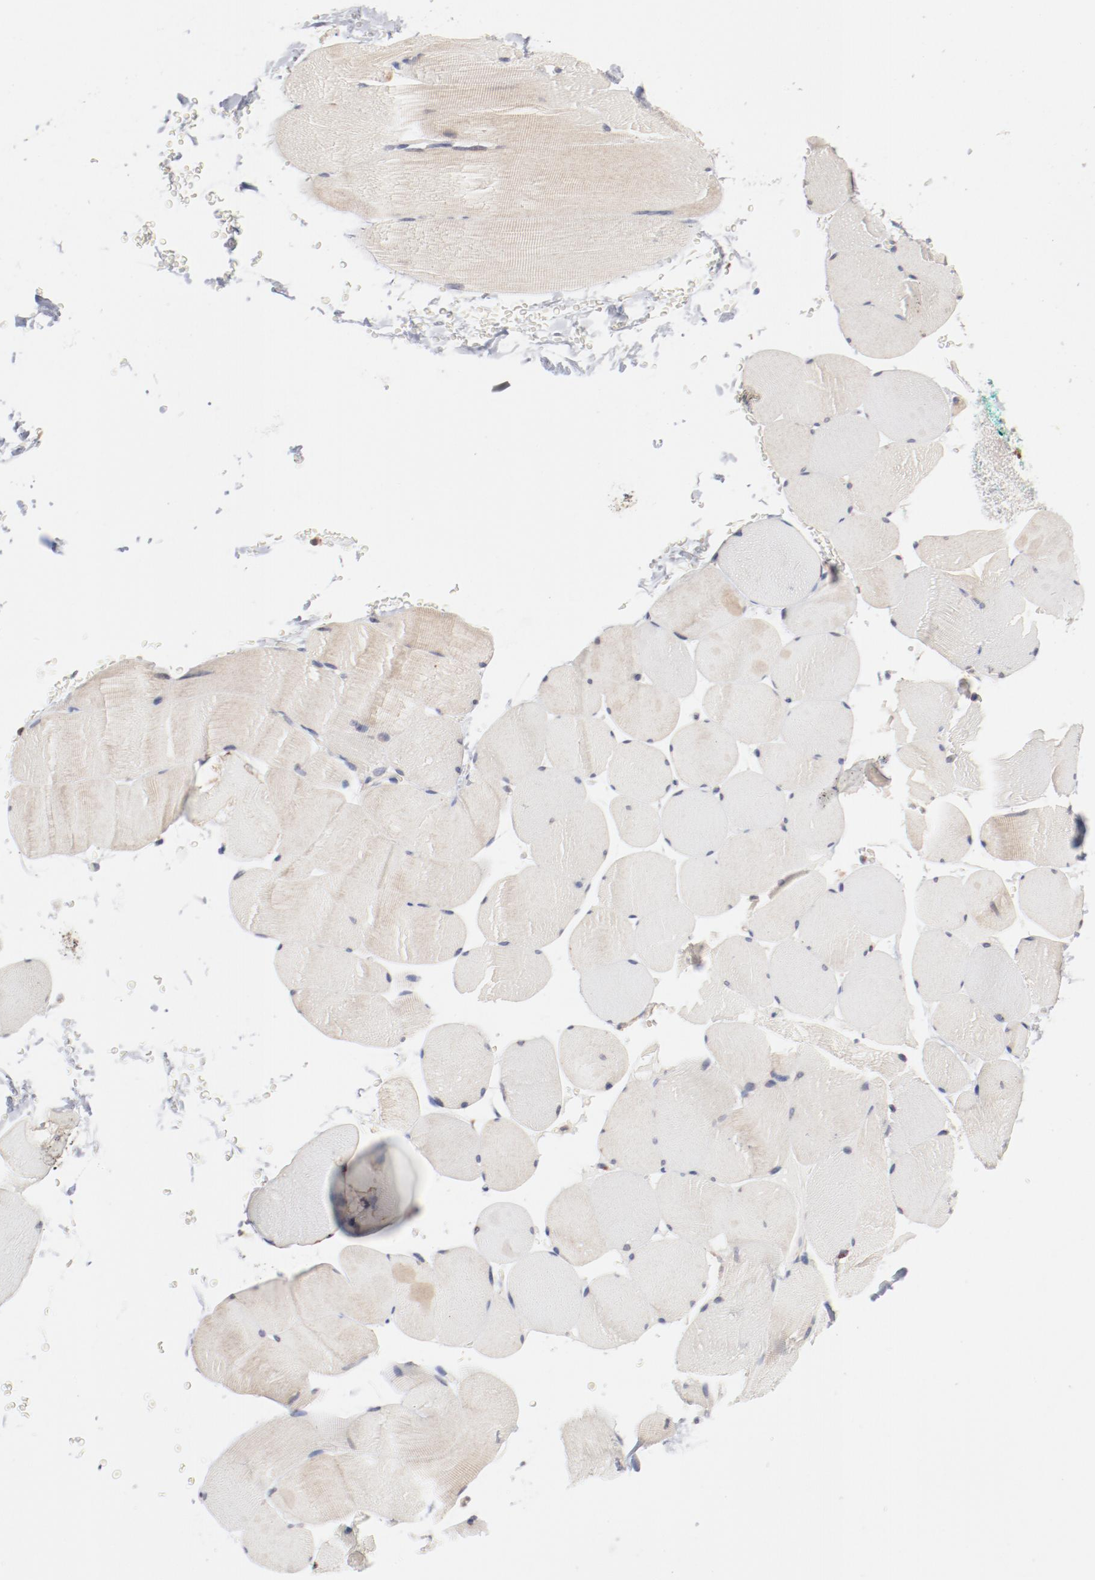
{"staining": {"intensity": "weak", "quantity": ">75%", "location": "cytoplasmic/membranous"}, "tissue": "skeletal muscle", "cell_type": "Myocytes", "image_type": "normal", "snomed": [{"axis": "morphology", "description": "Normal tissue, NOS"}, {"axis": "topography", "description": "Skeletal muscle"}], "caption": "IHC of unremarkable skeletal muscle shows low levels of weak cytoplasmic/membranous positivity in approximately >75% of myocytes. (DAB IHC, brown staining for protein, blue staining for nuclei).", "gene": "AK7", "patient": {"sex": "male", "age": 62}}